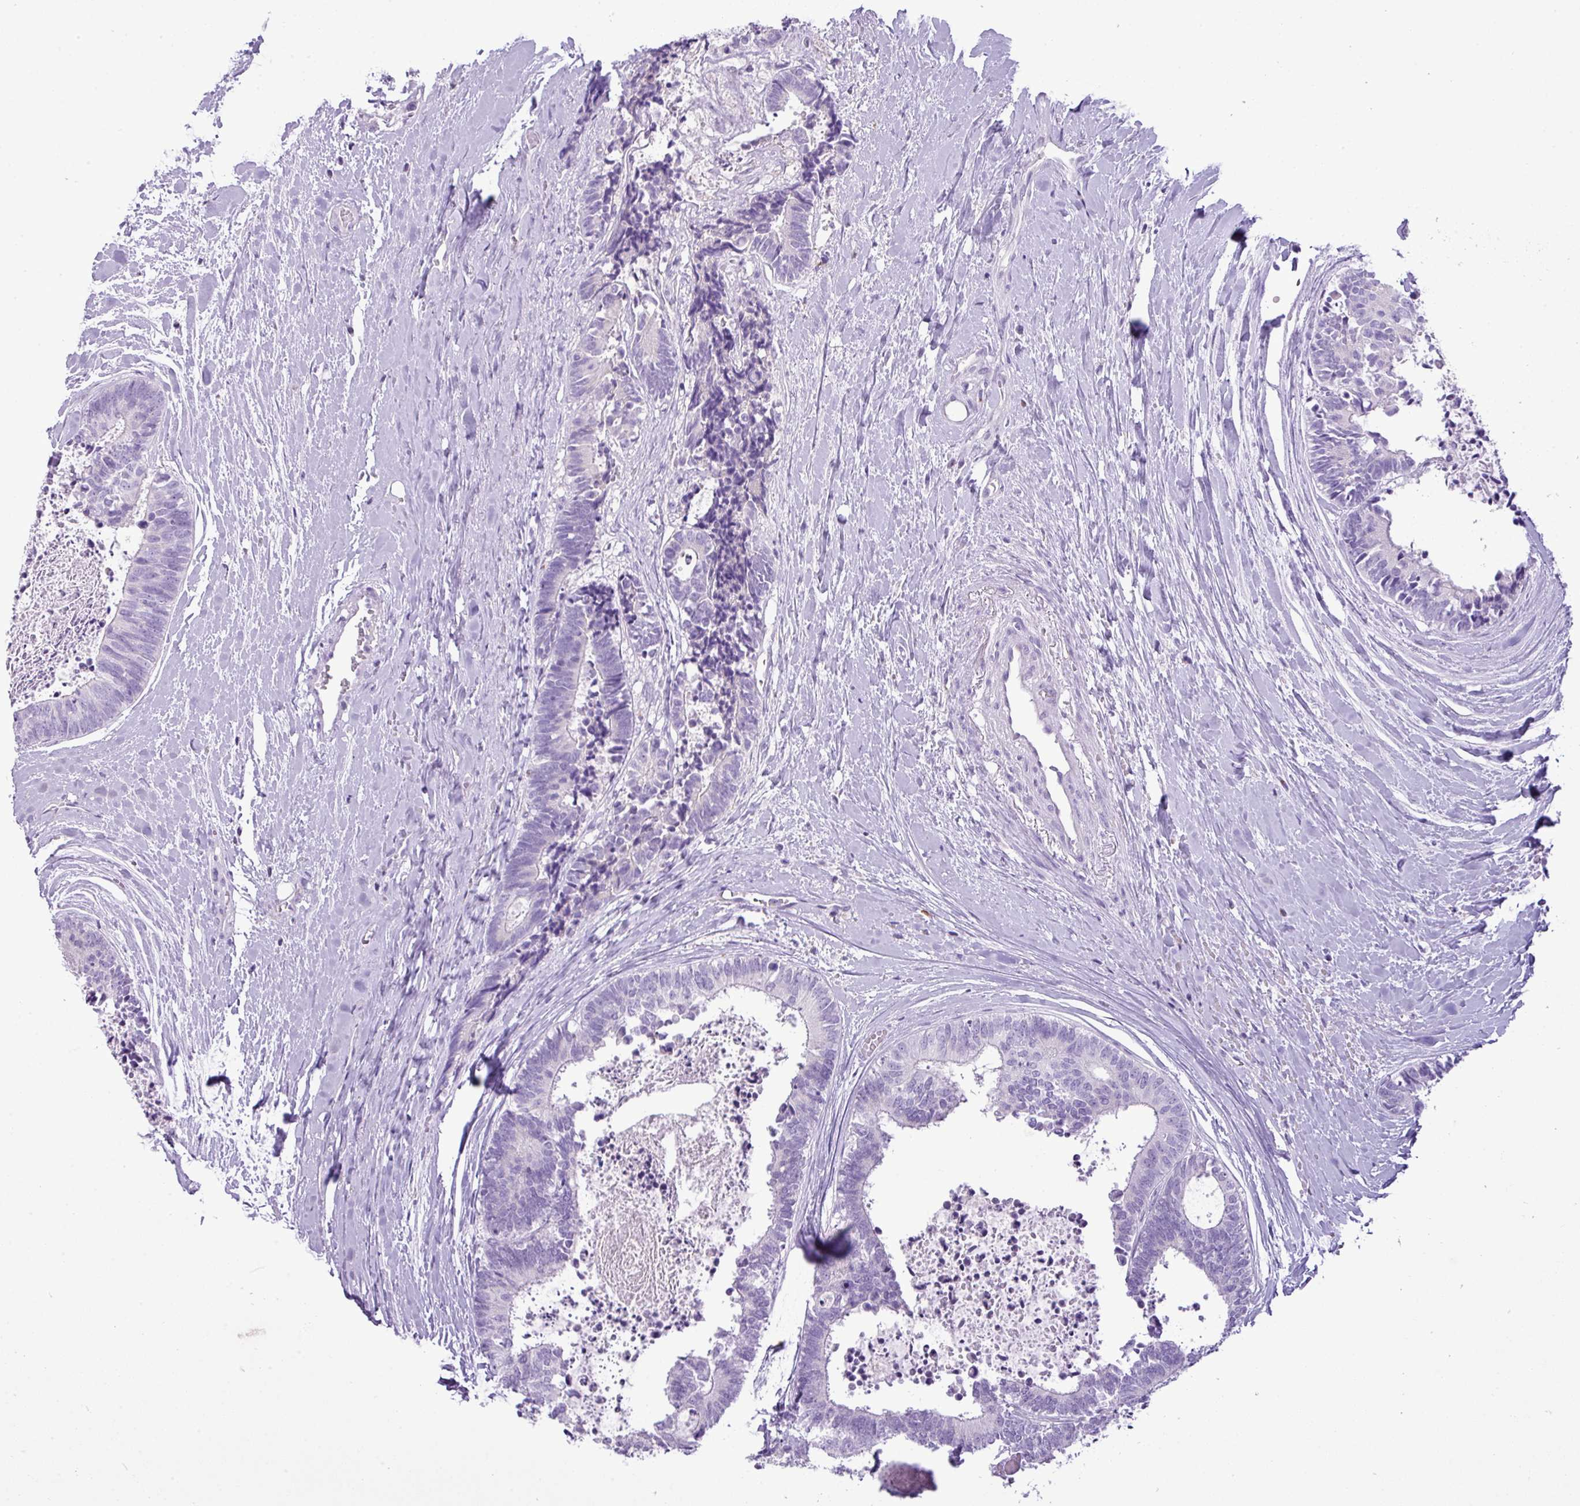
{"staining": {"intensity": "negative", "quantity": "none", "location": "none"}, "tissue": "colorectal cancer", "cell_type": "Tumor cells", "image_type": "cancer", "snomed": [{"axis": "morphology", "description": "Adenocarcinoma, NOS"}, {"axis": "topography", "description": "Colon"}, {"axis": "topography", "description": "Rectum"}], "caption": "Human colorectal adenocarcinoma stained for a protein using immunohistochemistry (IHC) shows no positivity in tumor cells.", "gene": "FAM43A", "patient": {"sex": "male", "age": 57}}